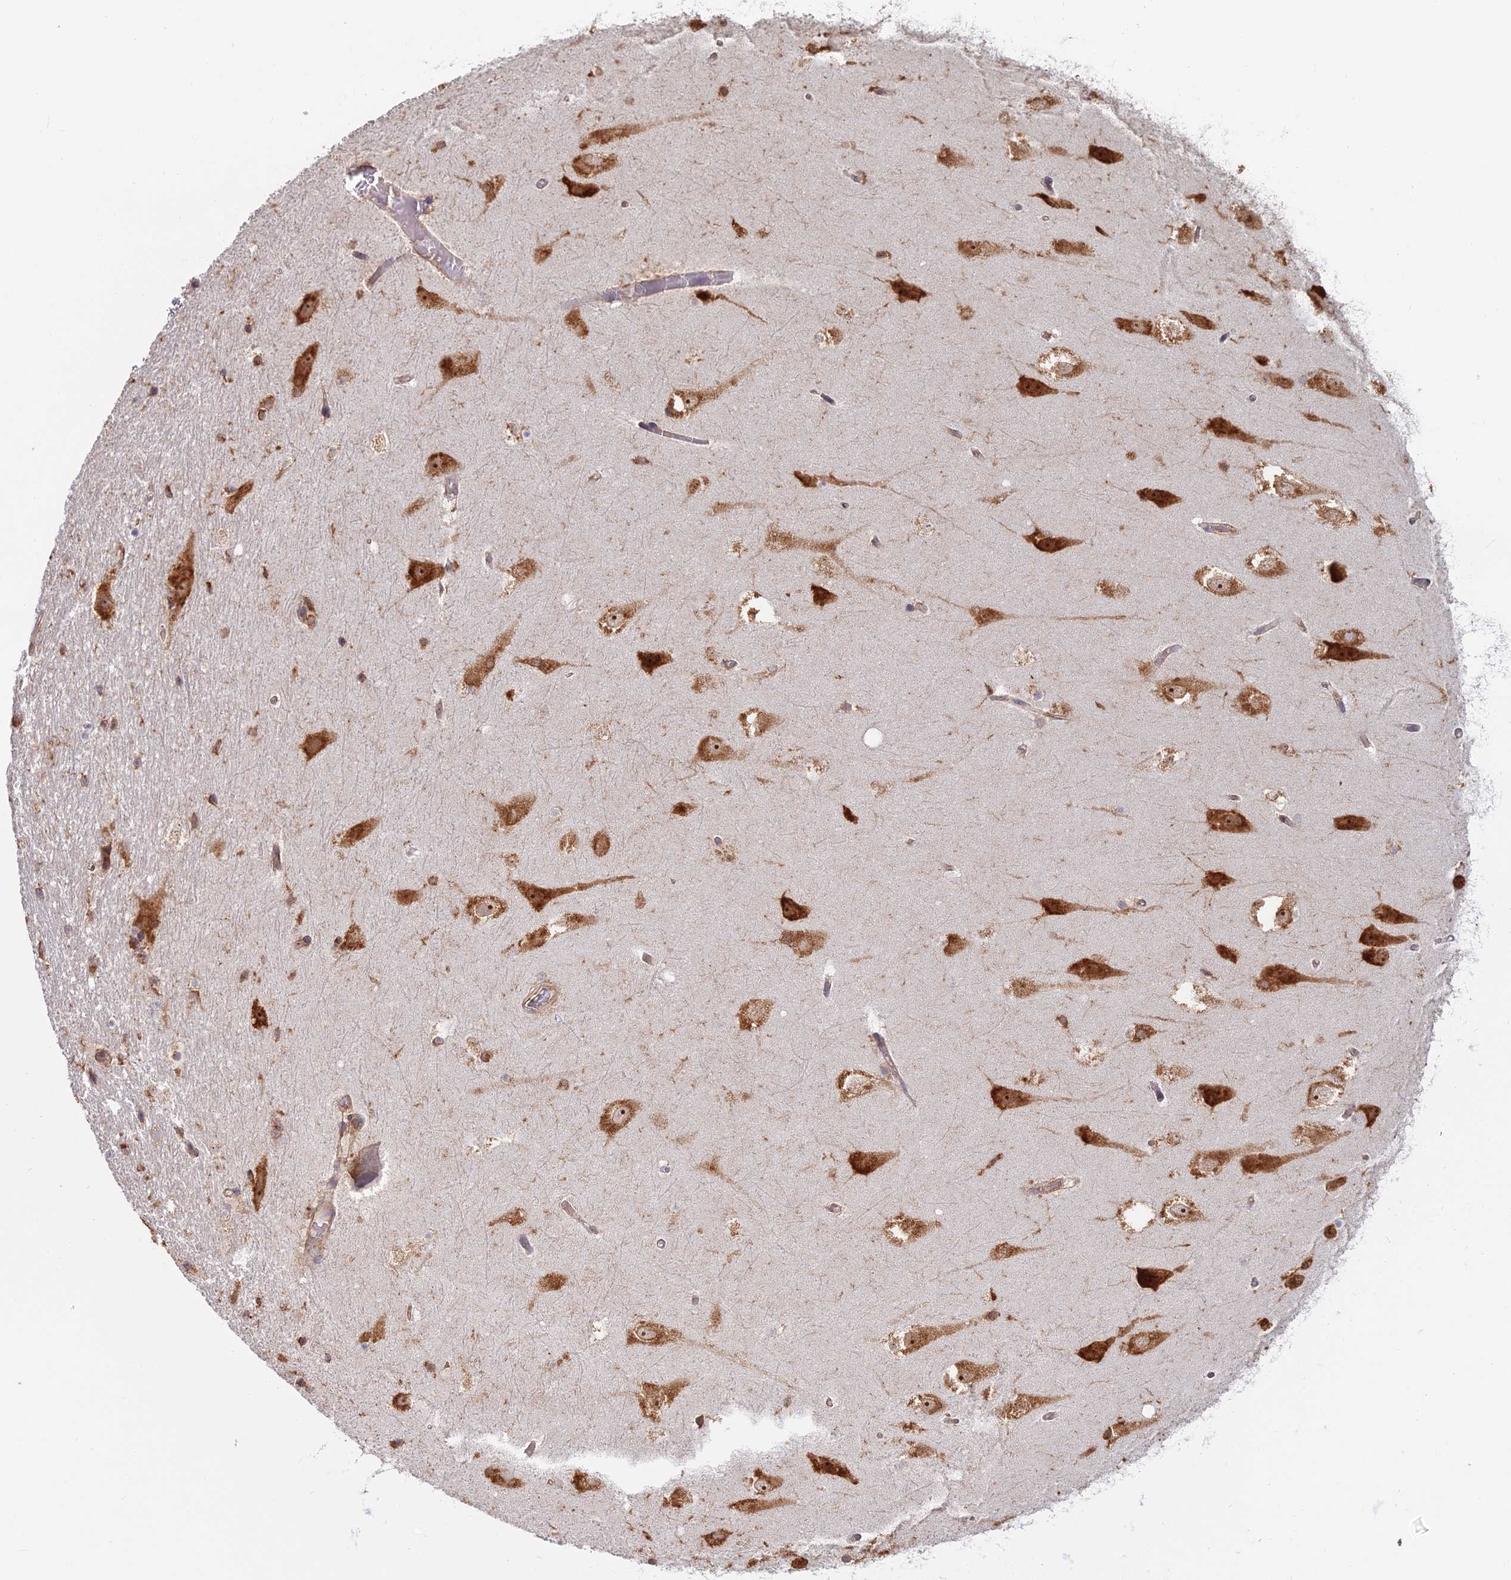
{"staining": {"intensity": "moderate", "quantity": ">75%", "location": "cytoplasmic/membranous"}, "tissue": "hippocampus", "cell_type": "Glial cells", "image_type": "normal", "snomed": [{"axis": "morphology", "description": "Normal tissue, NOS"}, {"axis": "topography", "description": "Hippocampus"}], "caption": "A medium amount of moderate cytoplasmic/membranous expression is present in about >75% of glial cells in normal hippocampus. Using DAB (3,3'-diaminobenzidine) (brown) and hematoxylin (blue) stains, captured at high magnification using brightfield microscopy.", "gene": "RPL26", "patient": {"sex": "female", "age": 52}}